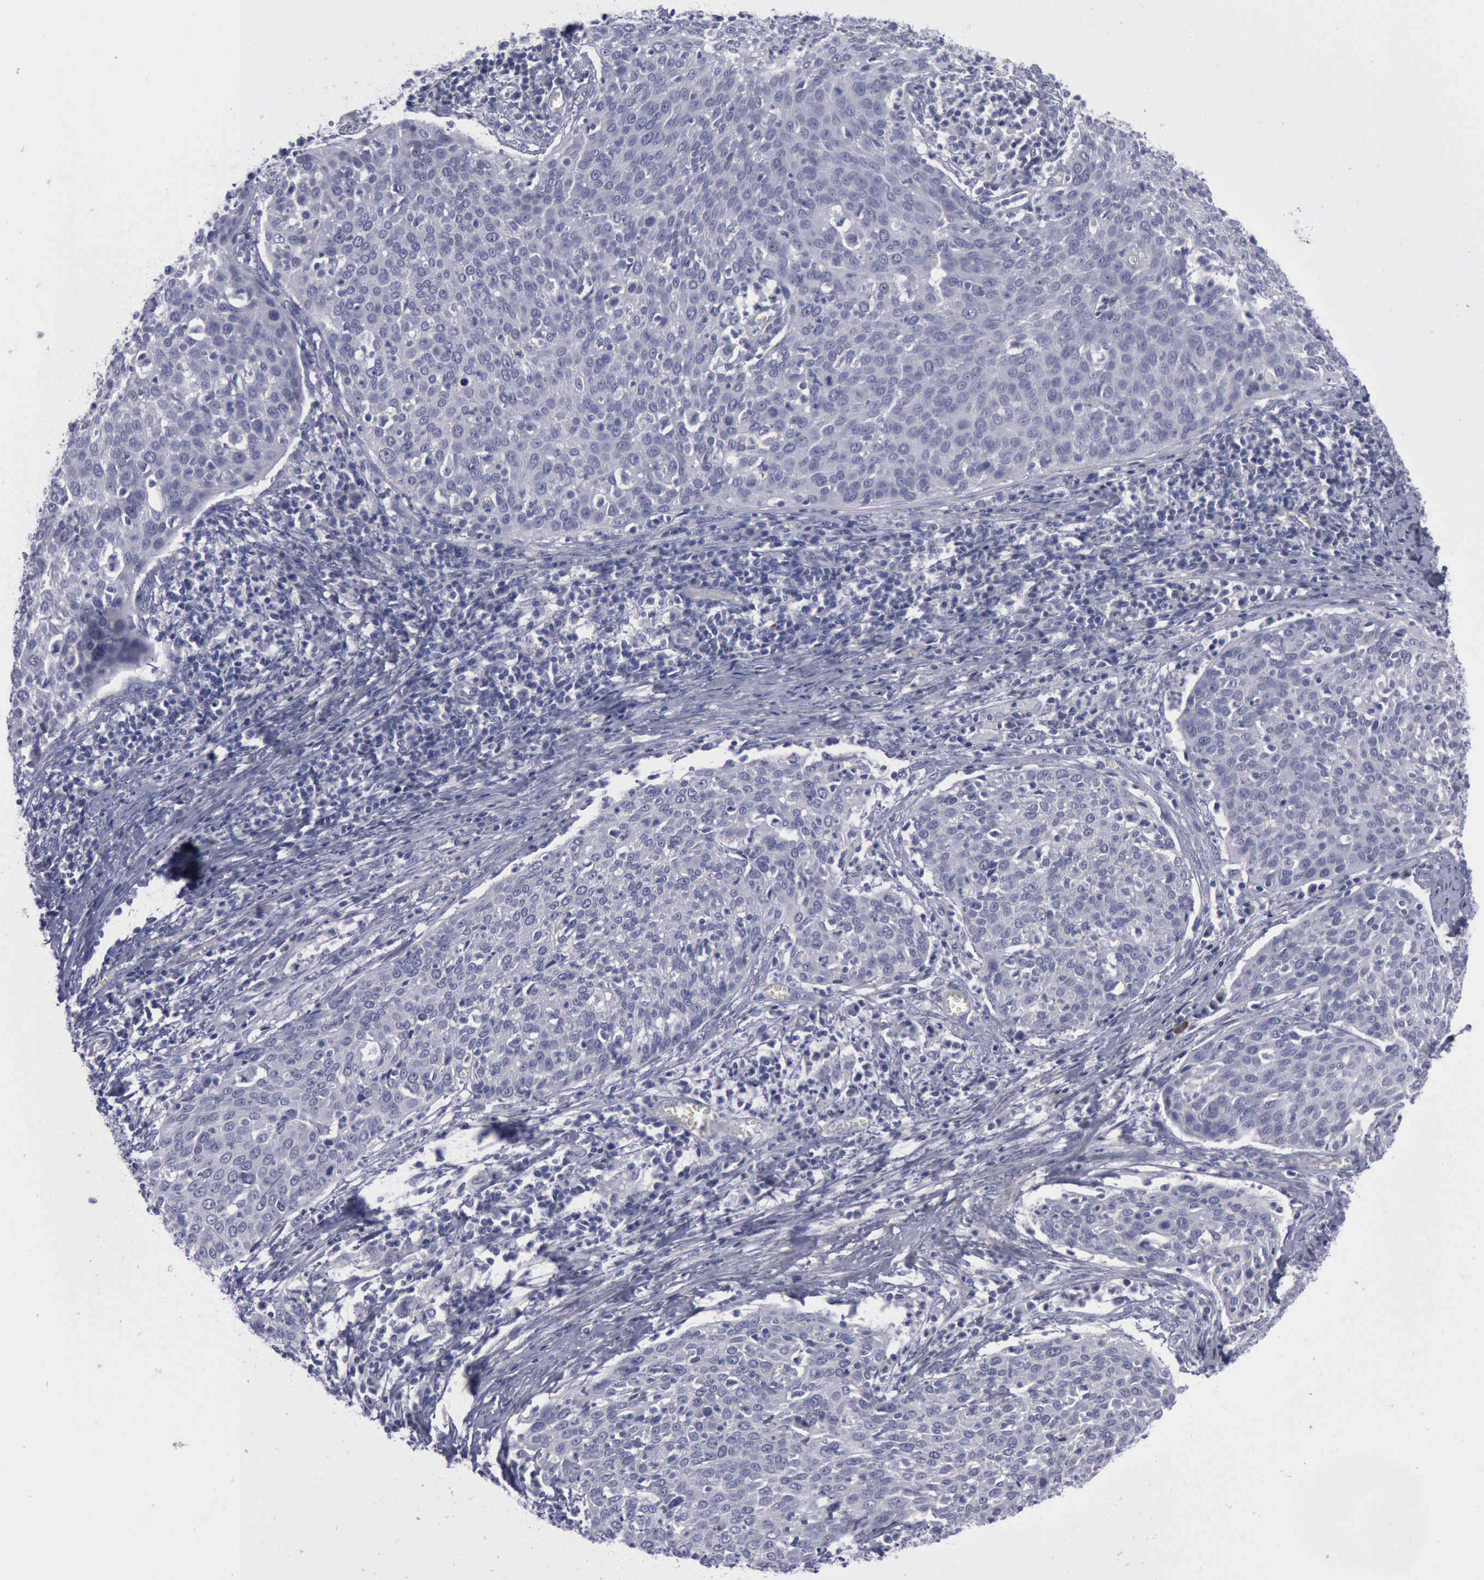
{"staining": {"intensity": "negative", "quantity": "none", "location": "none"}, "tissue": "cervical cancer", "cell_type": "Tumor cells", "image_type": "cancer", "snomed": [{"axis": "morphology", "description": "Squamous cell carcinoma, NOS"}, {"axis": "topography", "description": "Cervix"}], "caption": "There is no significant staining in tumor cells of cervical cancer (squamous cell carcinoma).", "gene": "CDH2", "patient": {"sex": "female", "age": 38}}